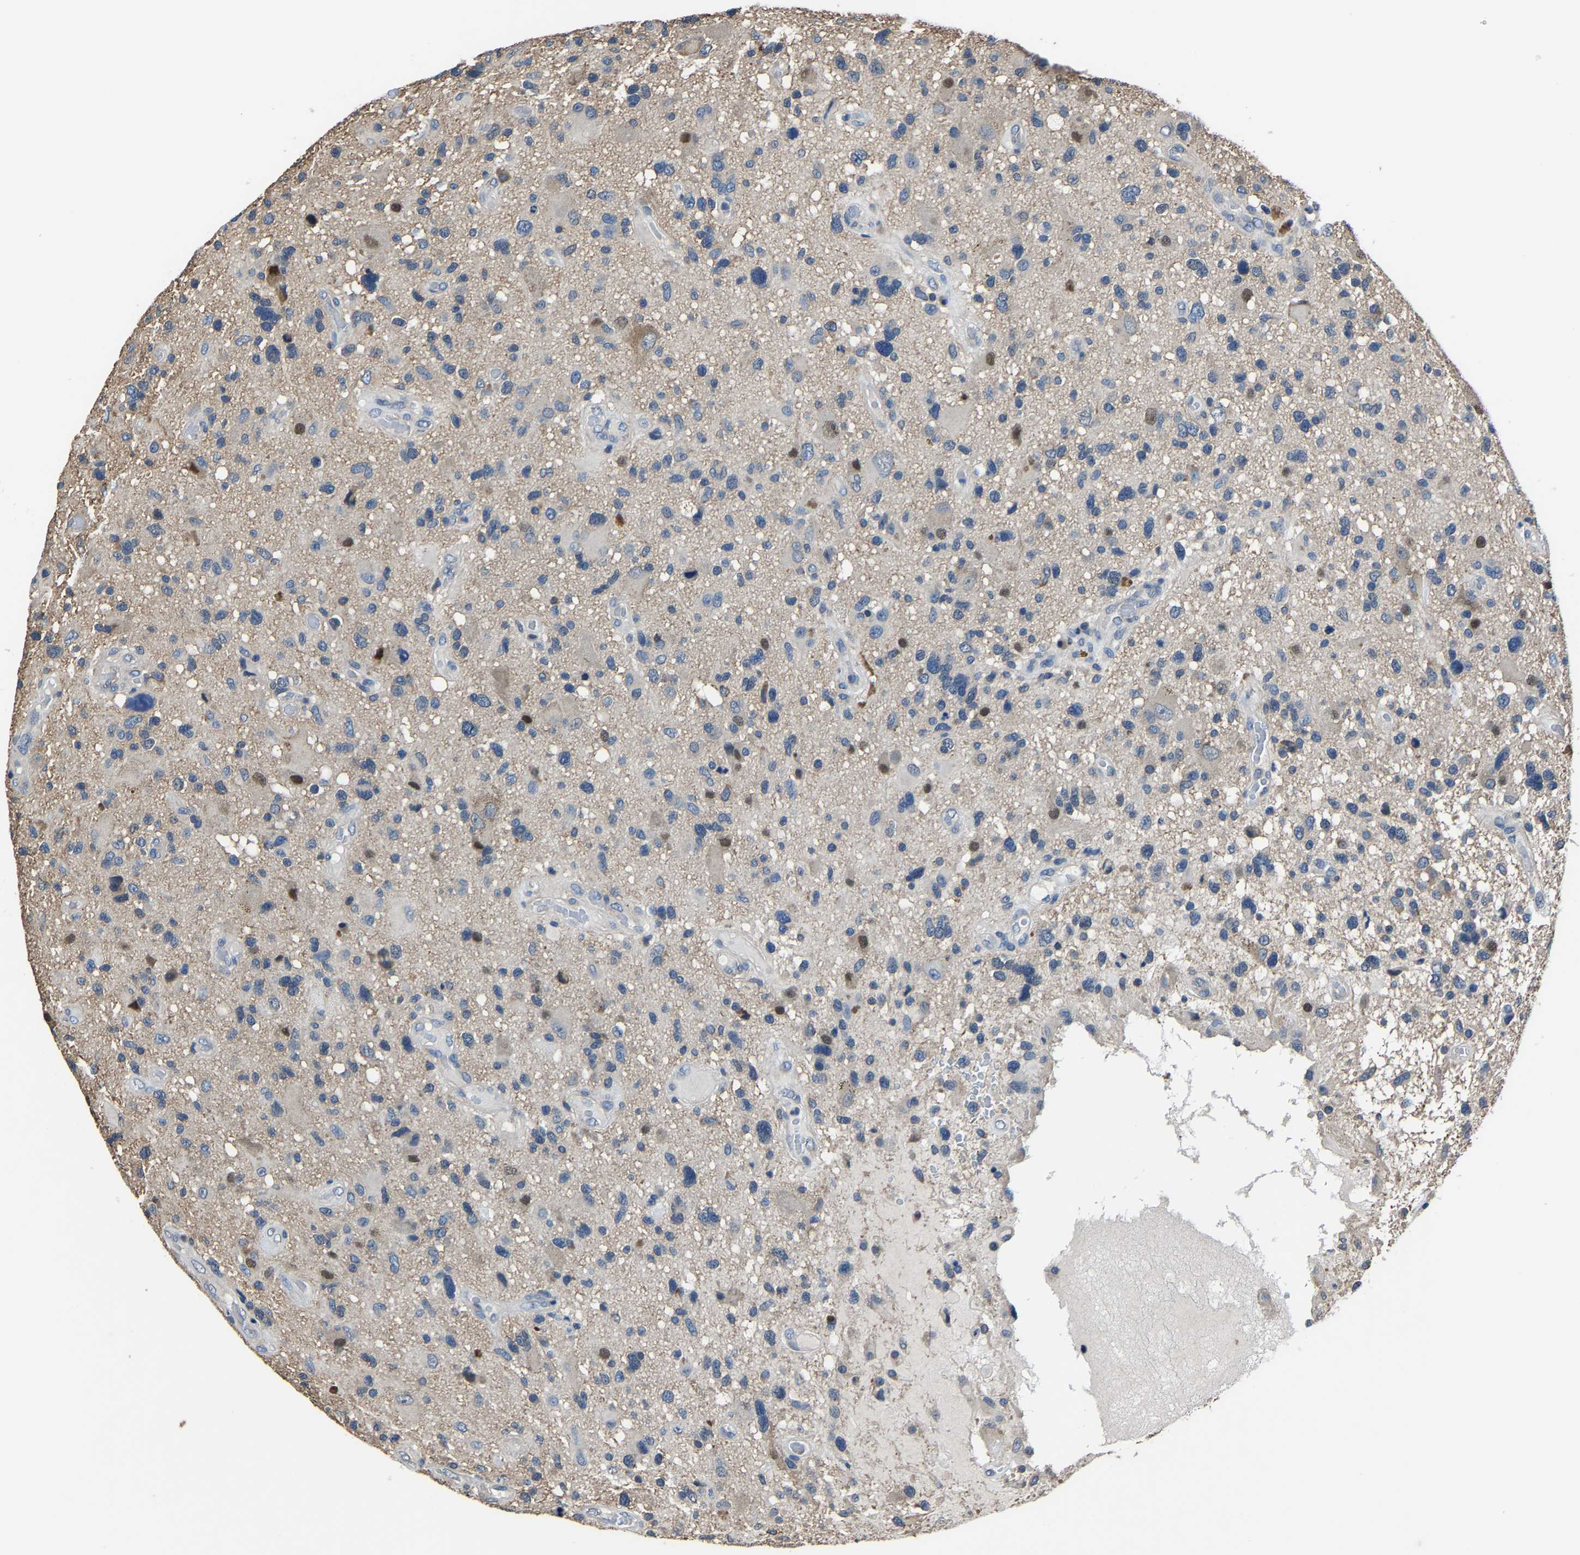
{"staining": {"intensity": "moderate", "quantity": "<25%", "location": "nuclear"}, "tissue": "glioma", "cell_type": "Tumor cells", "image_type": "cancer", "snomed": [{"axis": "morphology", "description": "Glioma, malignant, High grade"}, {"axis": "topography", "description": "Brain"}], "caption": "A histopathology image of human glioma stained for a protein shows moderate nuclear brown staining in tumor cells. Nuclei are stained in blue.", "gene": "STRBP", "patient": {"sex": "male", "age": 33}}